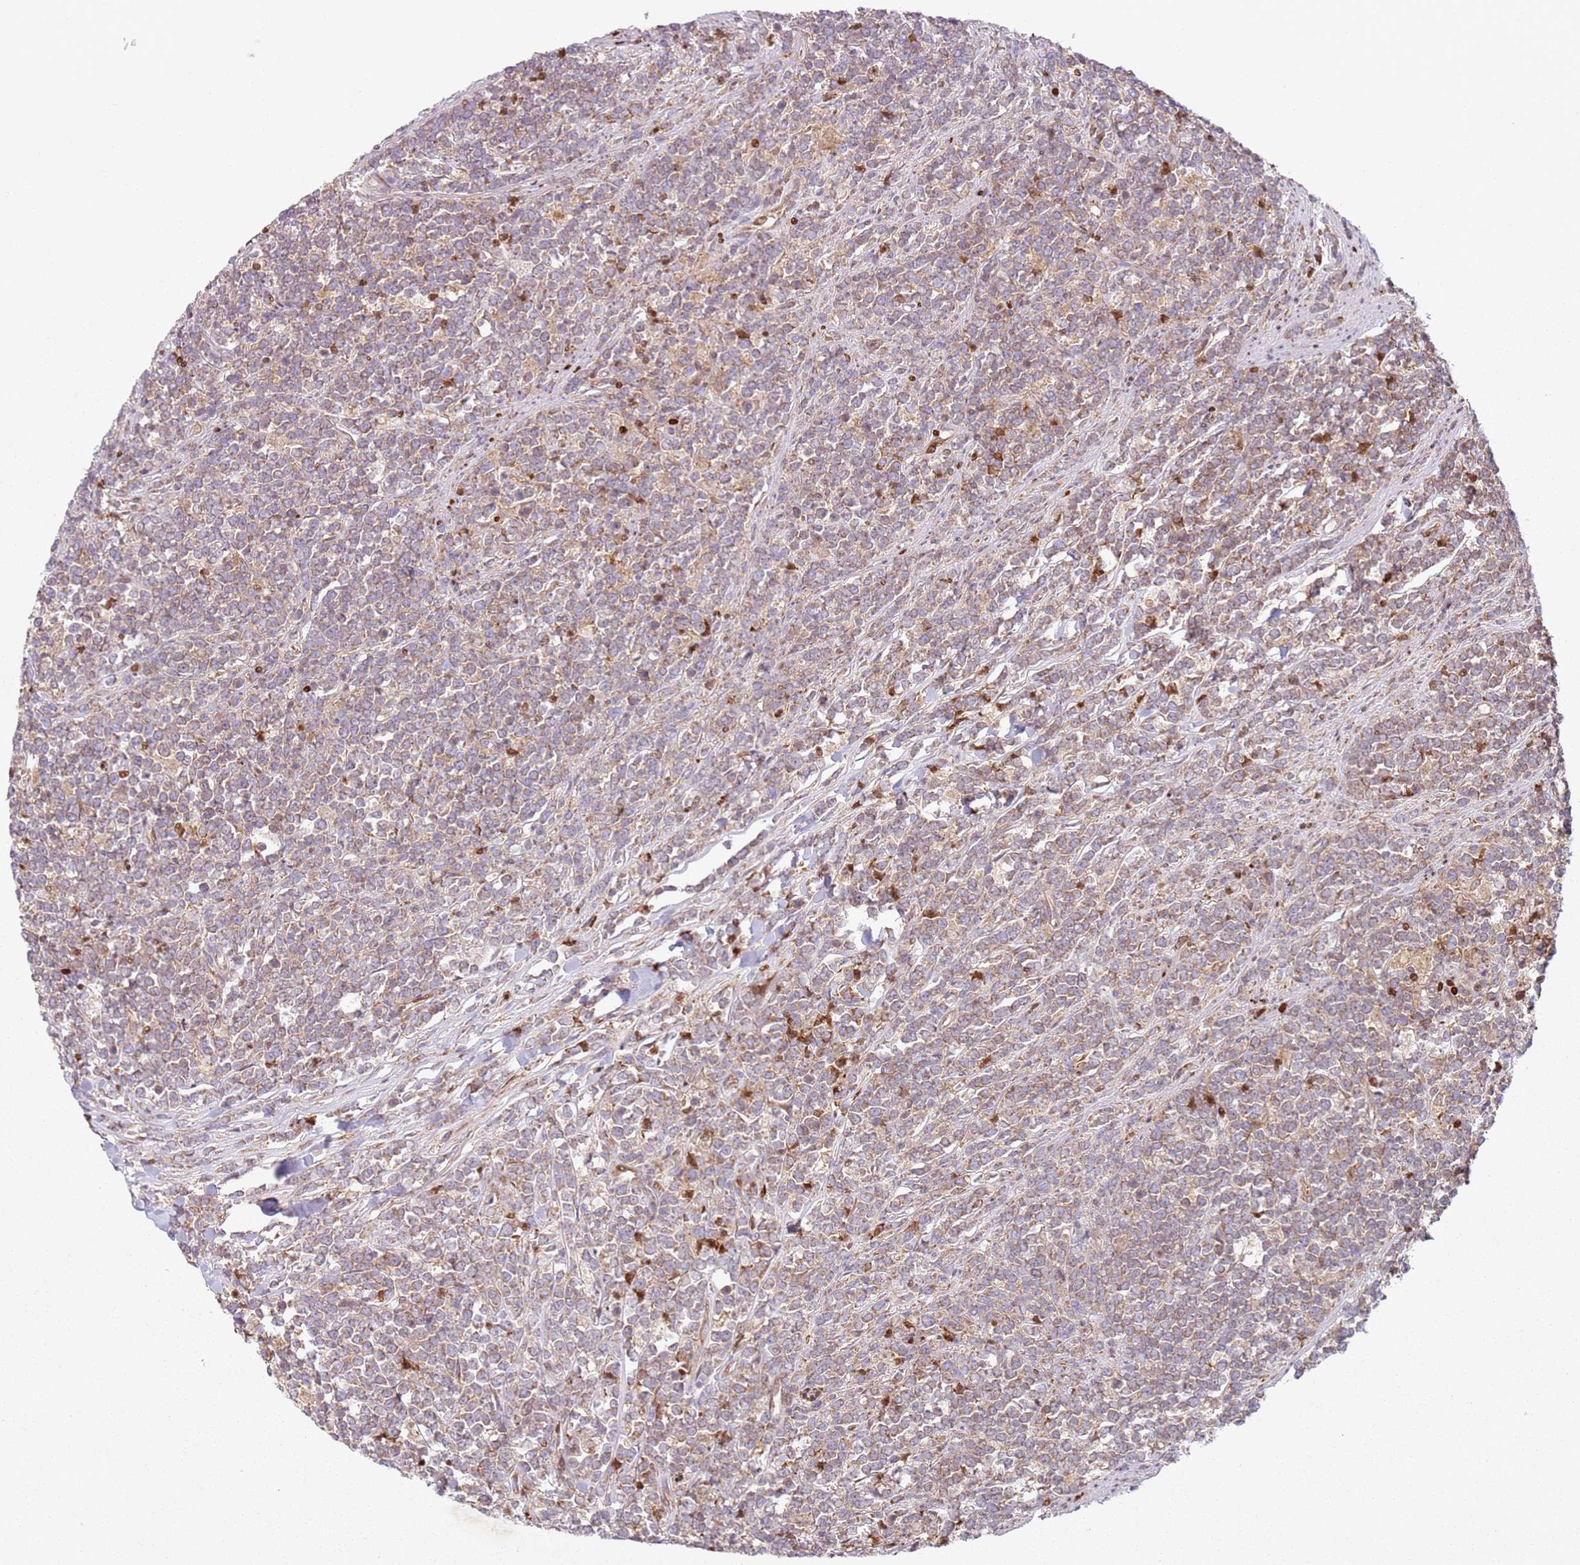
{"staining": {"intensity": "strong", "quantity": "<25%", "location": "cytoplasmic/membranous"}, "tissue": "lymphoma", "cell_type": "Tumor cells", "image_type": "cancer", "snomed": [{"axis": "morphology", "description": "Malignant lymphoma, non-Hodgkin's type, High grade"}, {"axis": "topography", "description": "Small intestine"}, {"axis": "topography", "description": "Colon"}], "caption": "Immunohistochemical staining of human high-grade malignant lymphoma, non-Hodgkin's type demonstrates medium levels of strong cytoplasmic/membranous protein positivity in about <25% of tumor cells.", "gene": "HNRNPLL", "patient": {"sex": "male", "age": 8}}